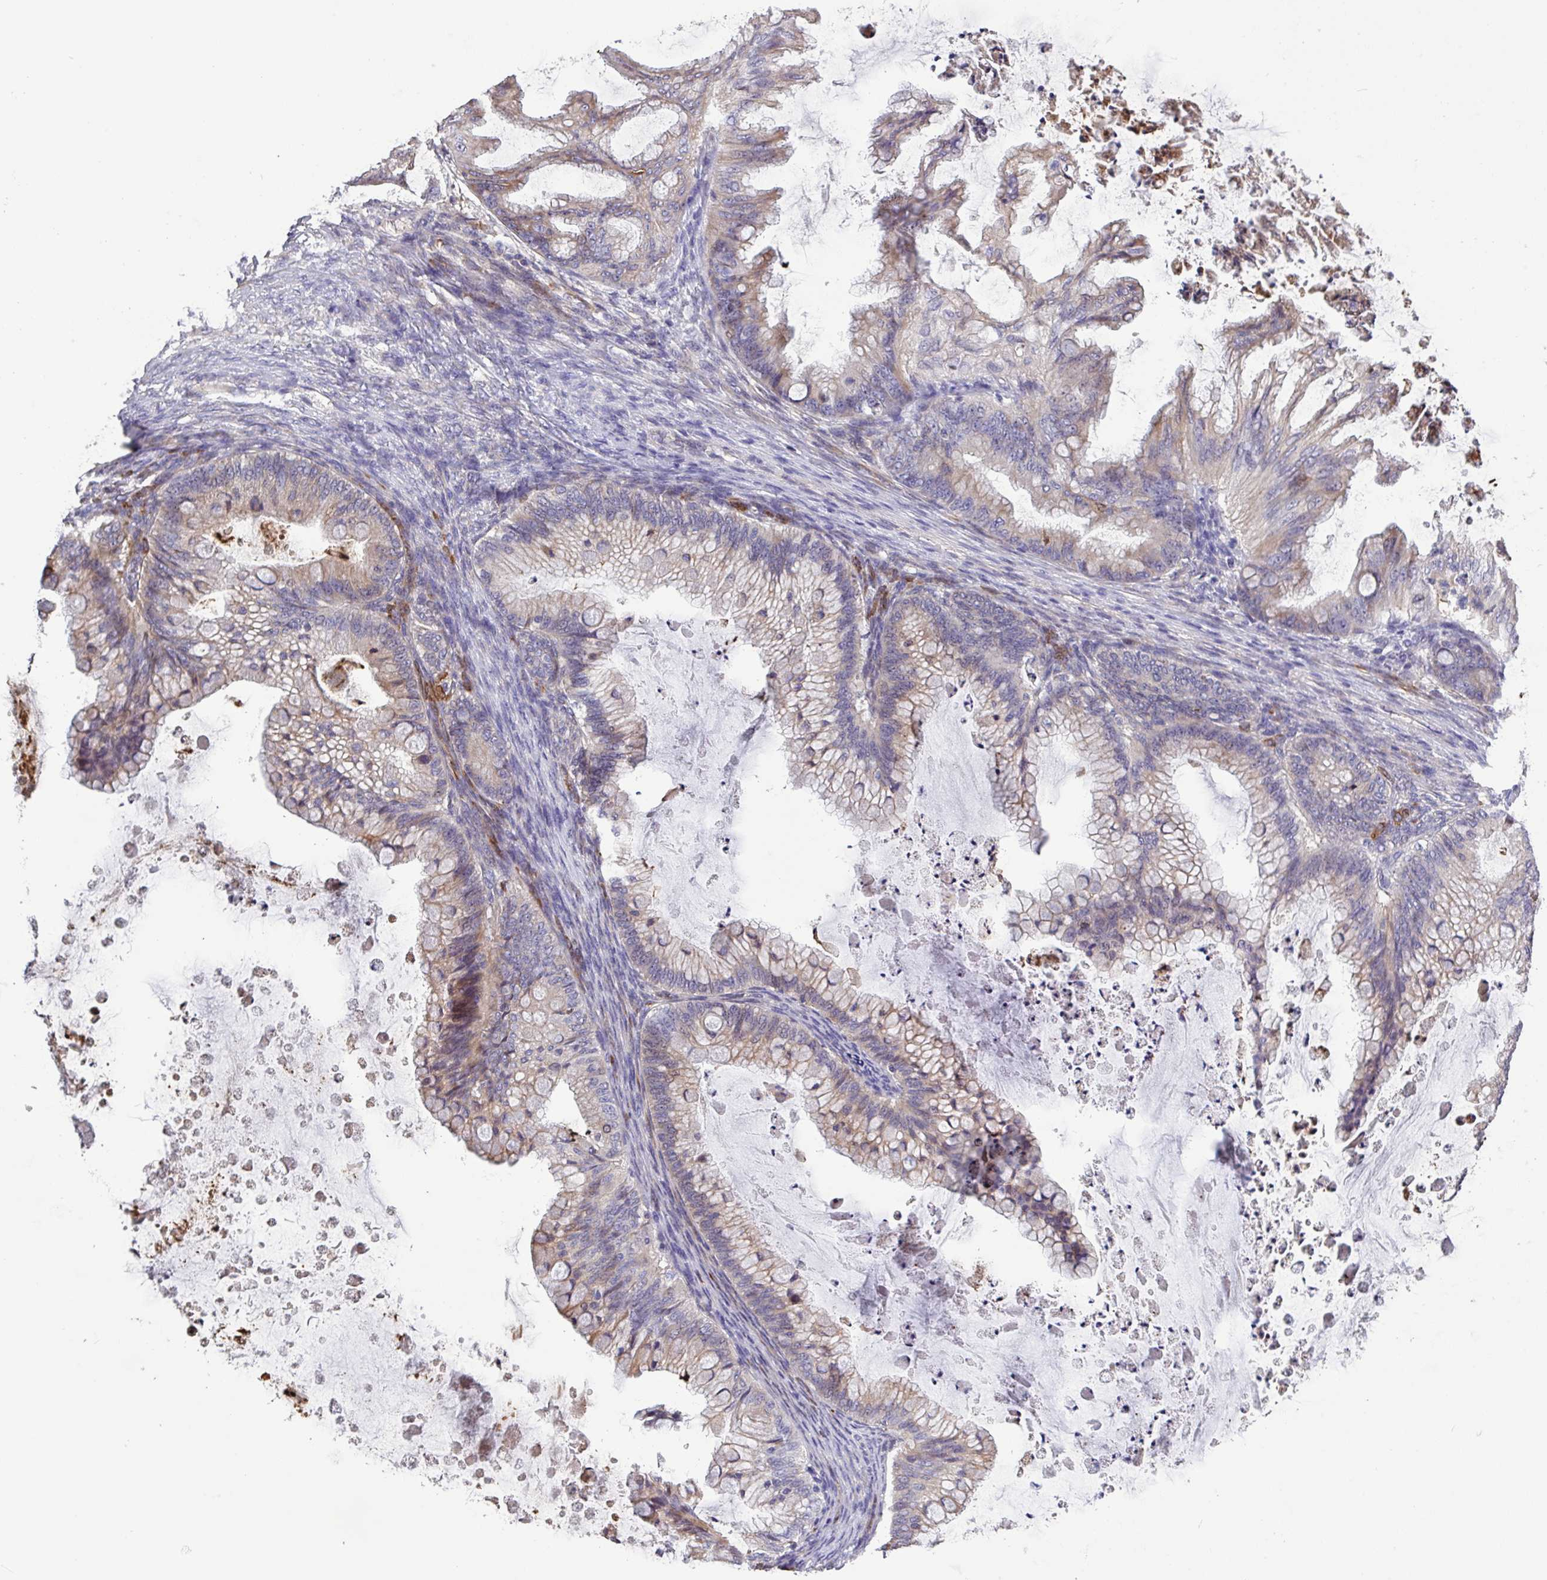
{"staining": {"intensity": "moderate", "quantity": "25%-75%", "location": "cytoplasmic/membranous"}, "tissue": "ovarian cancer", "cell_type": "Tumor cells", "image_type": "cancer", "snomed": [{"axis": "morphology", "description": "Cystadenocarcinoma, mucinous, NOS"}, {"axis": "topography", "description": "Ovary"}], "caption": "A brown stain highlights moderate cytoplasmic/membranous staining of a protein in human mucinous cystadenocarcinoma (ovarian) tumor cells. (Brightfield microscopy of DAB IHC at high magnification).", "gene": "SFTPB", "patient": {"sex": "female", "age": 35}}